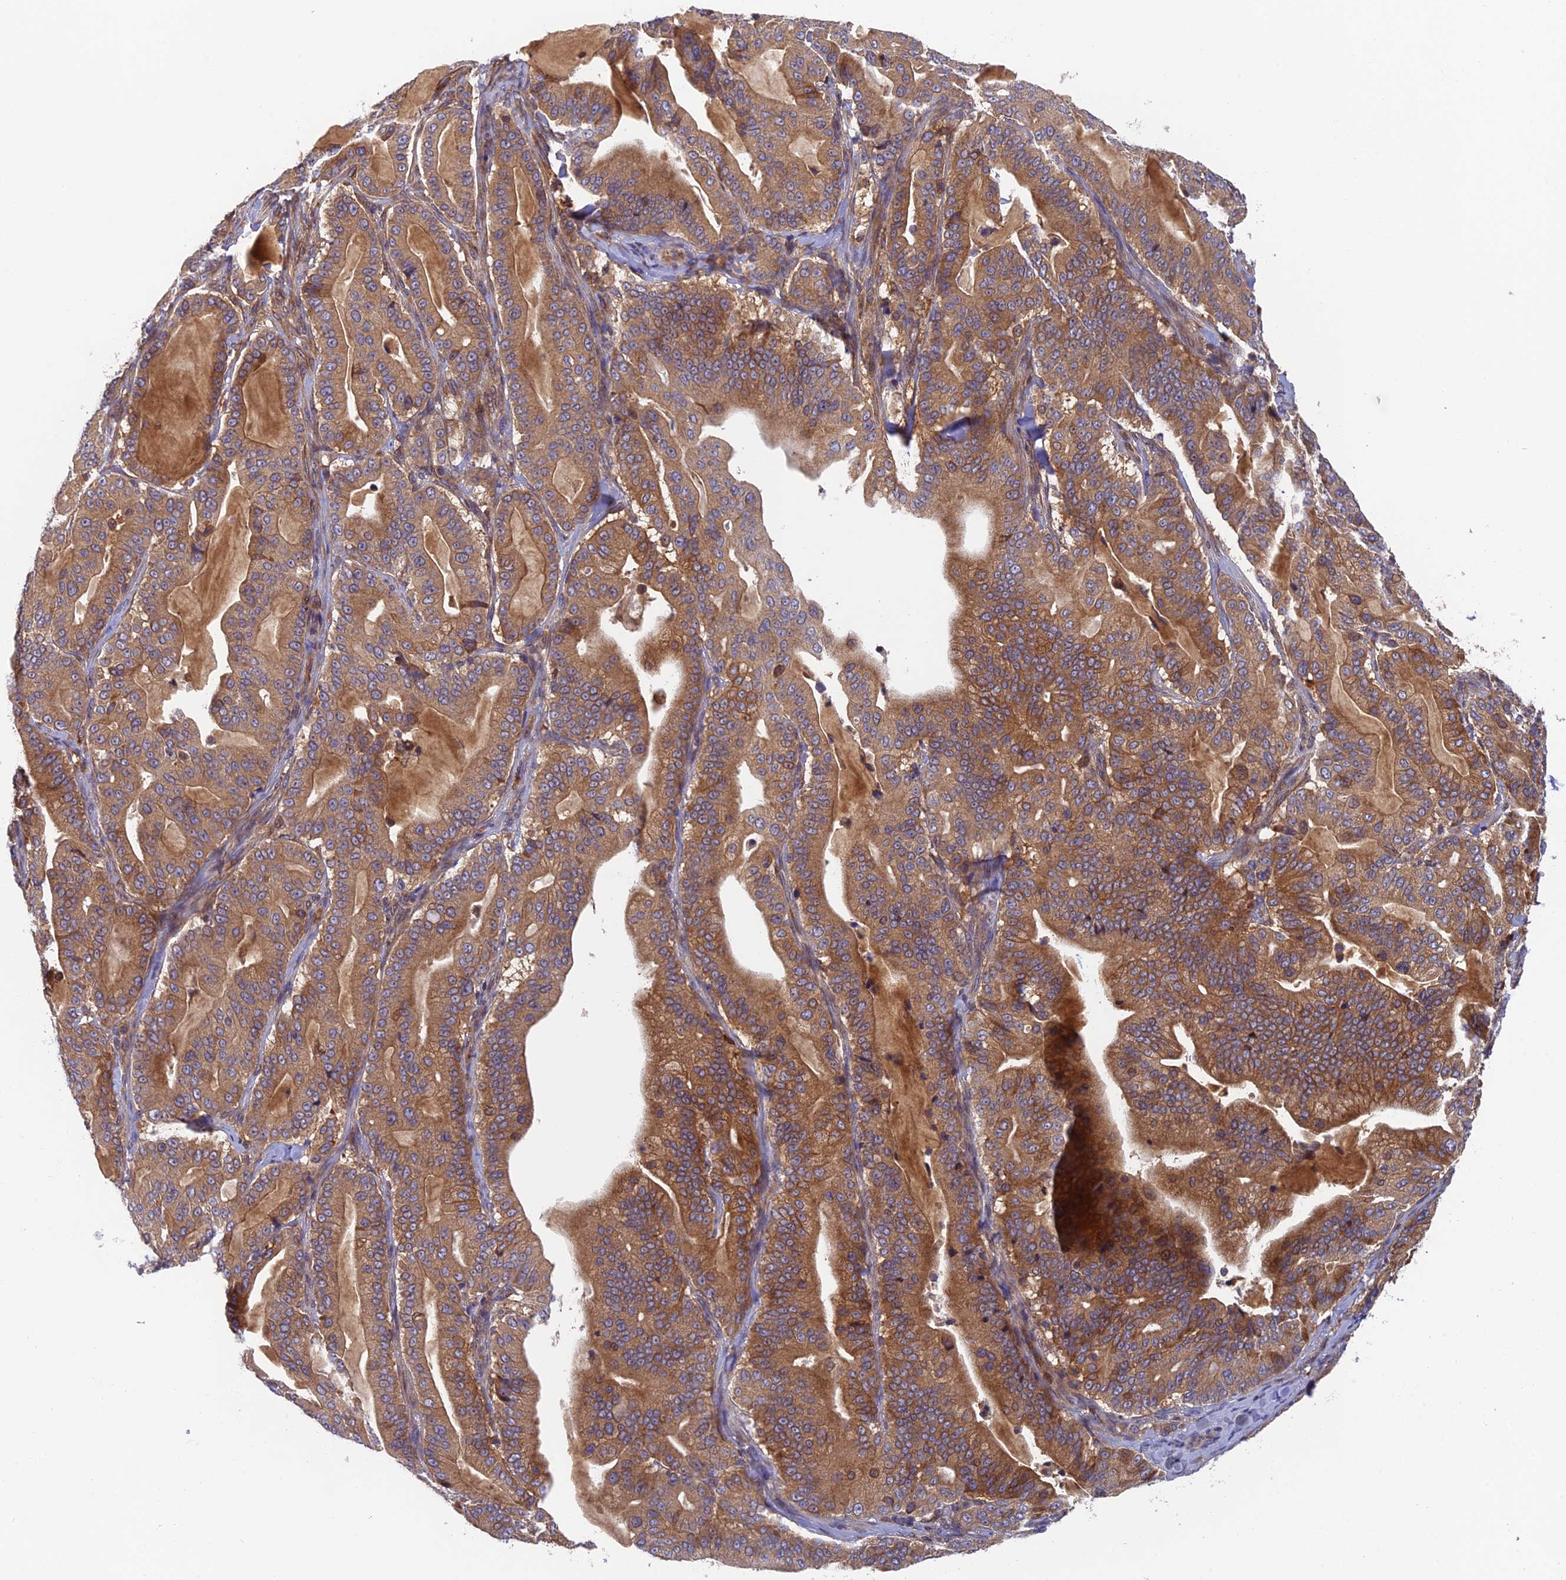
{"staining": {"intensity": "strong", "quantity": ">75%", "location": "cytoplasmic/membranous"}, "tissue": "pancreatic cancer", "cell_type": "Tumor cells", "image_type": "cancer", "snomed": [{"axis": "morphology", "description": "Adenocarcinoma, NOS"}, {"axis": "topography", "description": "Pancreas"}], "caption": "Pancreatic cancer tissue exhibits strong cytoplasmic/membranous expression in approximately >75% of tumor cells", "gene": "IPO5", "patient": {"sex": "male", "age": 63}}